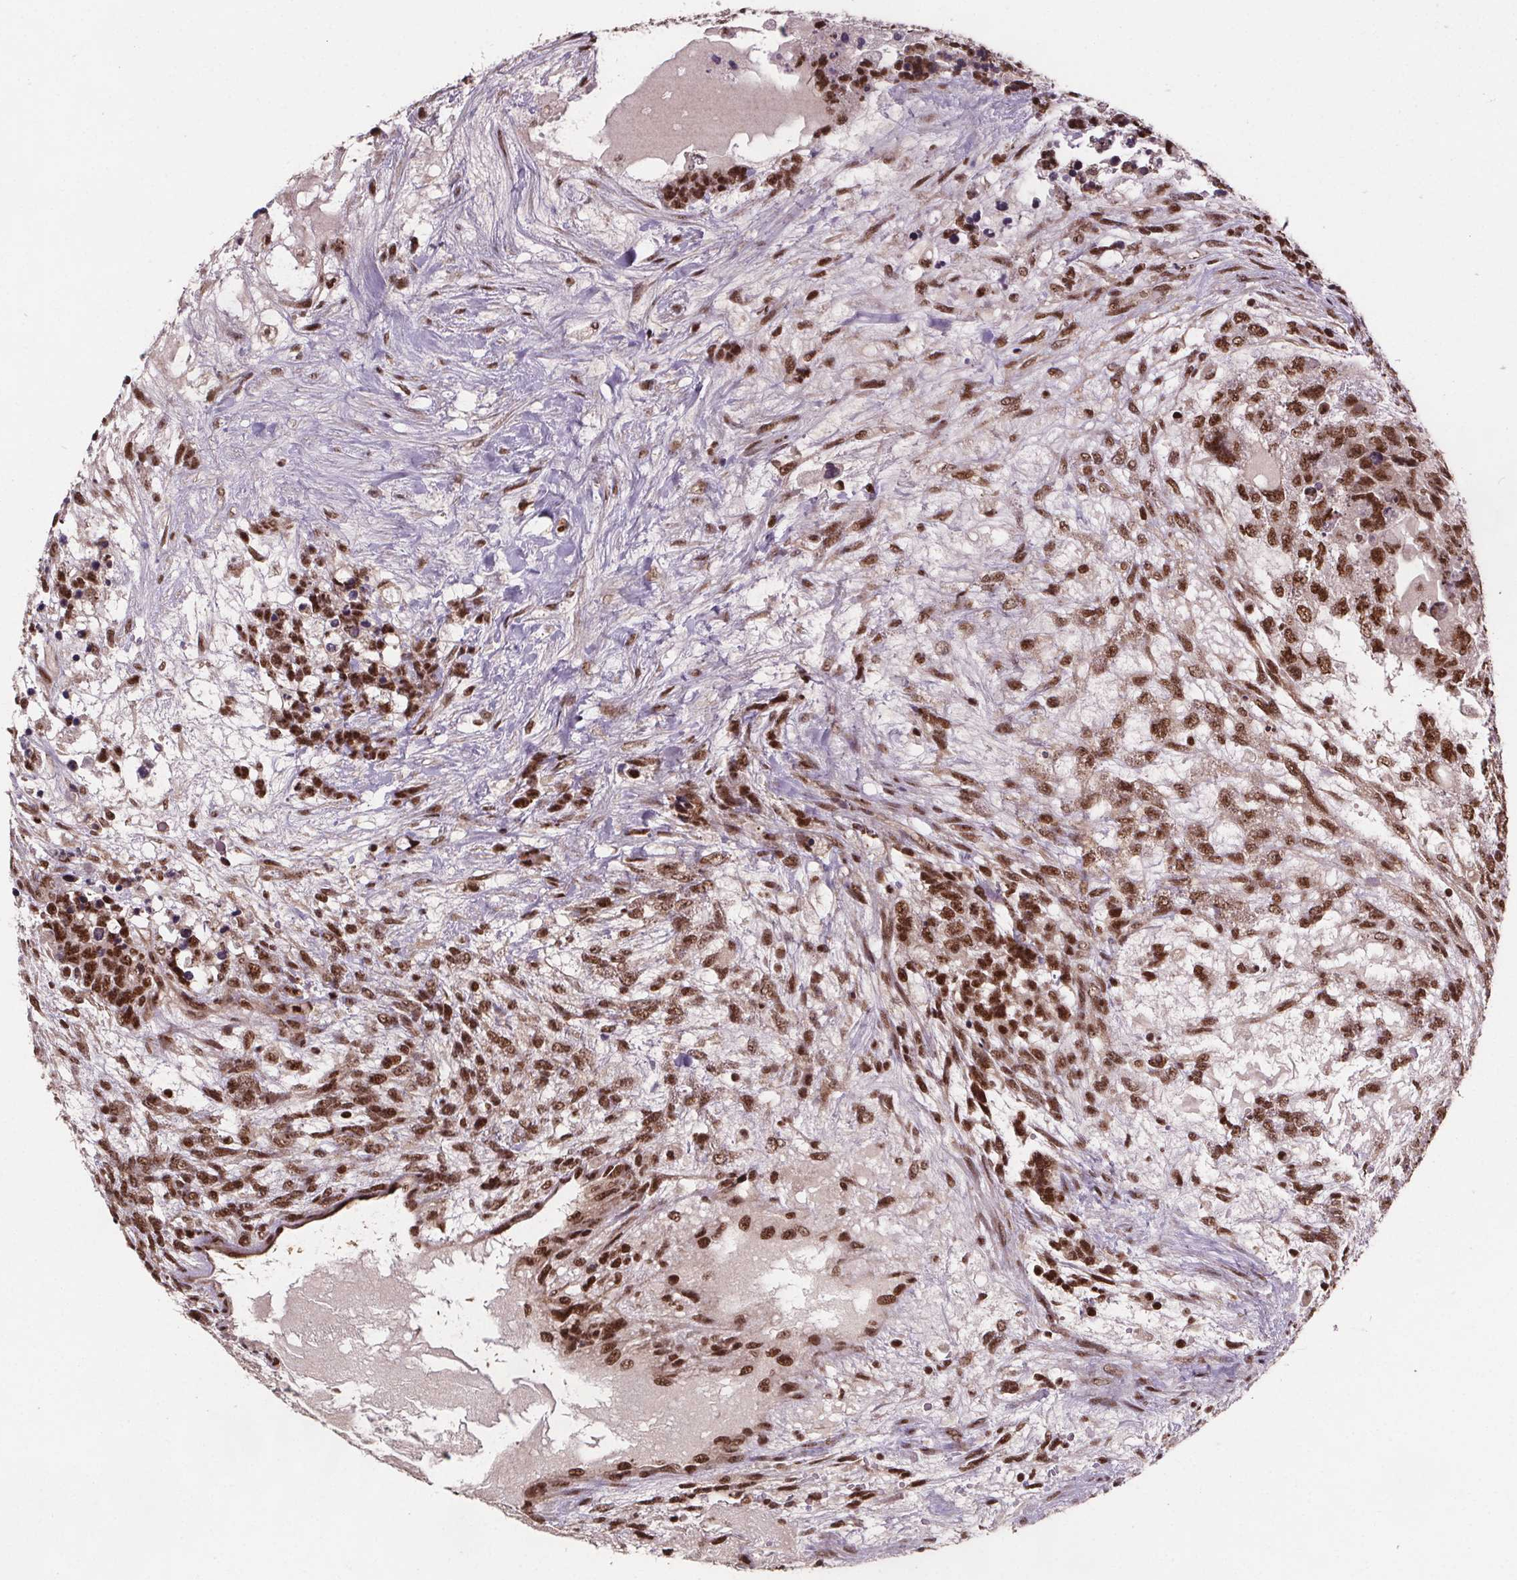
{"staining": {"intensity": "moderate", "quantity": ">75%", "location": "nuclear"}, "tissue": "testis cancer", "cell_type": "Tumor cells", "image_type": "cancer", "snomed": [{"axis": "morphology", "description": "Carcinoma, Embryonal, NOS"}, {"axis": "topography", "description": "Testis"}], "caption": "Brown immunohistochemical staining in human testis cancer demonstrates moderate nuclear expression in about >75% of tumor cells.", "gene": "JARID2", "patient": {"sex": "male", "age": 23}}